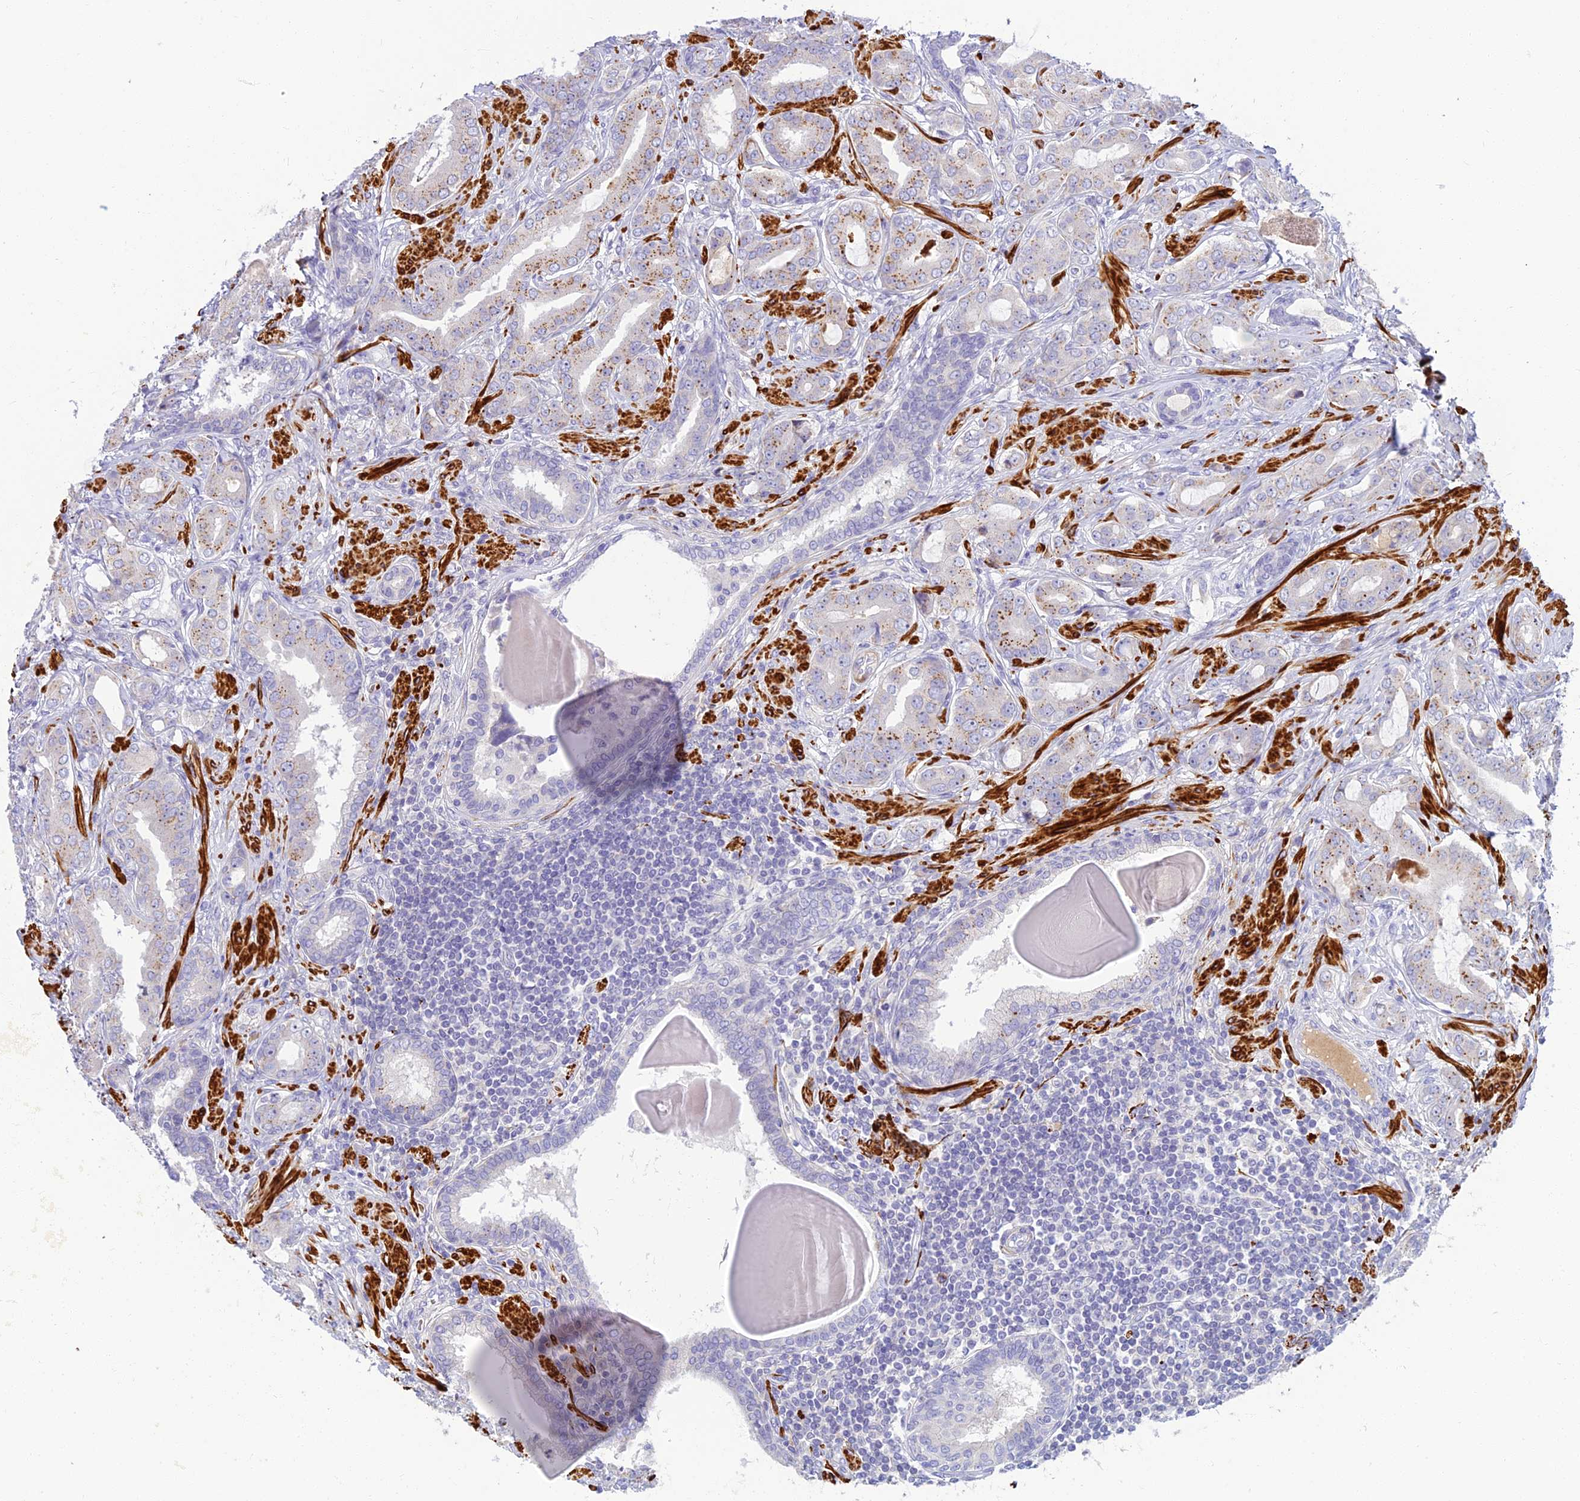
{"staining": {"intensity": "moderate", "quantity": "<25%", "location": "cytoplasmic/membranous"}, "tissue": "prostate cancer", "cell_type": "Tumor cells", "image_type": "cancer", "snomed": [{"axis": "morphology", "description": "Adenocarcinoma, Low grade"}, {"axis": "topography", "description": "Prostate"}], "caption": "High-magnification brightfield microscopy of adenocarcinoma (low-grade) (prostate) stained with DAB (3,3'-diaminobenzidine) (brown) and counterstained with hematoxylin (blue). tumor cells exhibit moderate cytoplasmic/membranous positivity is seen in about<25% of cells.", "gene": "CLIP4", "patient": {"sex": "male", "age": 57}}